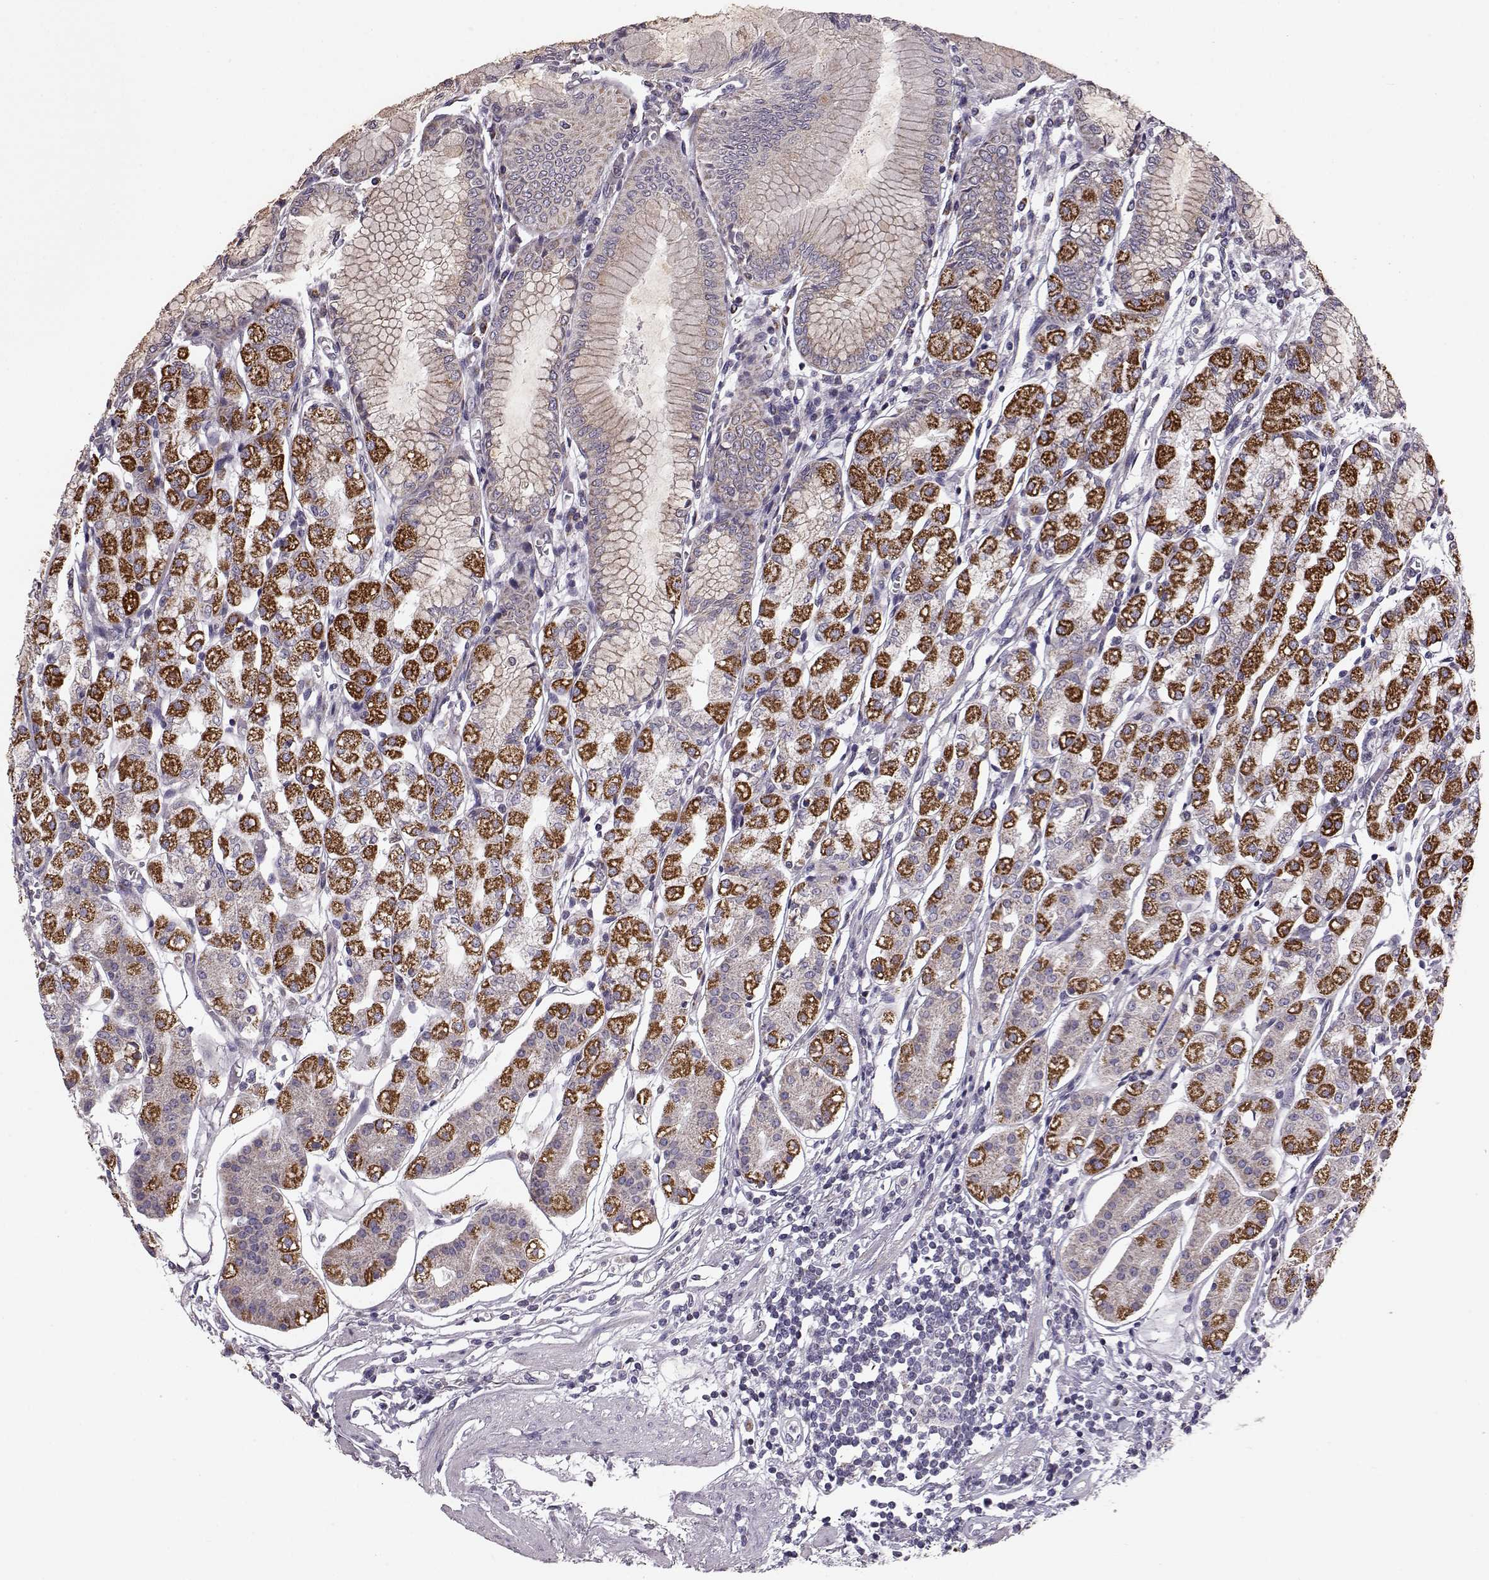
{"staining": {"intensity": "strong", "quantity": "25%-75%", "location": "cytoplasmic/membranous"}, "tissue": "stomach", "cell_type": "Glandular cells", "image_type": "normal", "snomed": [{"axis": "morphology", "description": "Normal tissue, NOS"}, {"axis": "topography", "description": "Skeletal muscle"}, {"axis": "topography", "description": "Stomach"}], "caption": "Brown immunohistochemical staining in unremarkable stomach displays strong cytoplasmic/membranous staining in about 25%-75% of glandular cells.", "gene": "FAM8A1", "patient": {"sex": "female", "age": 57}}